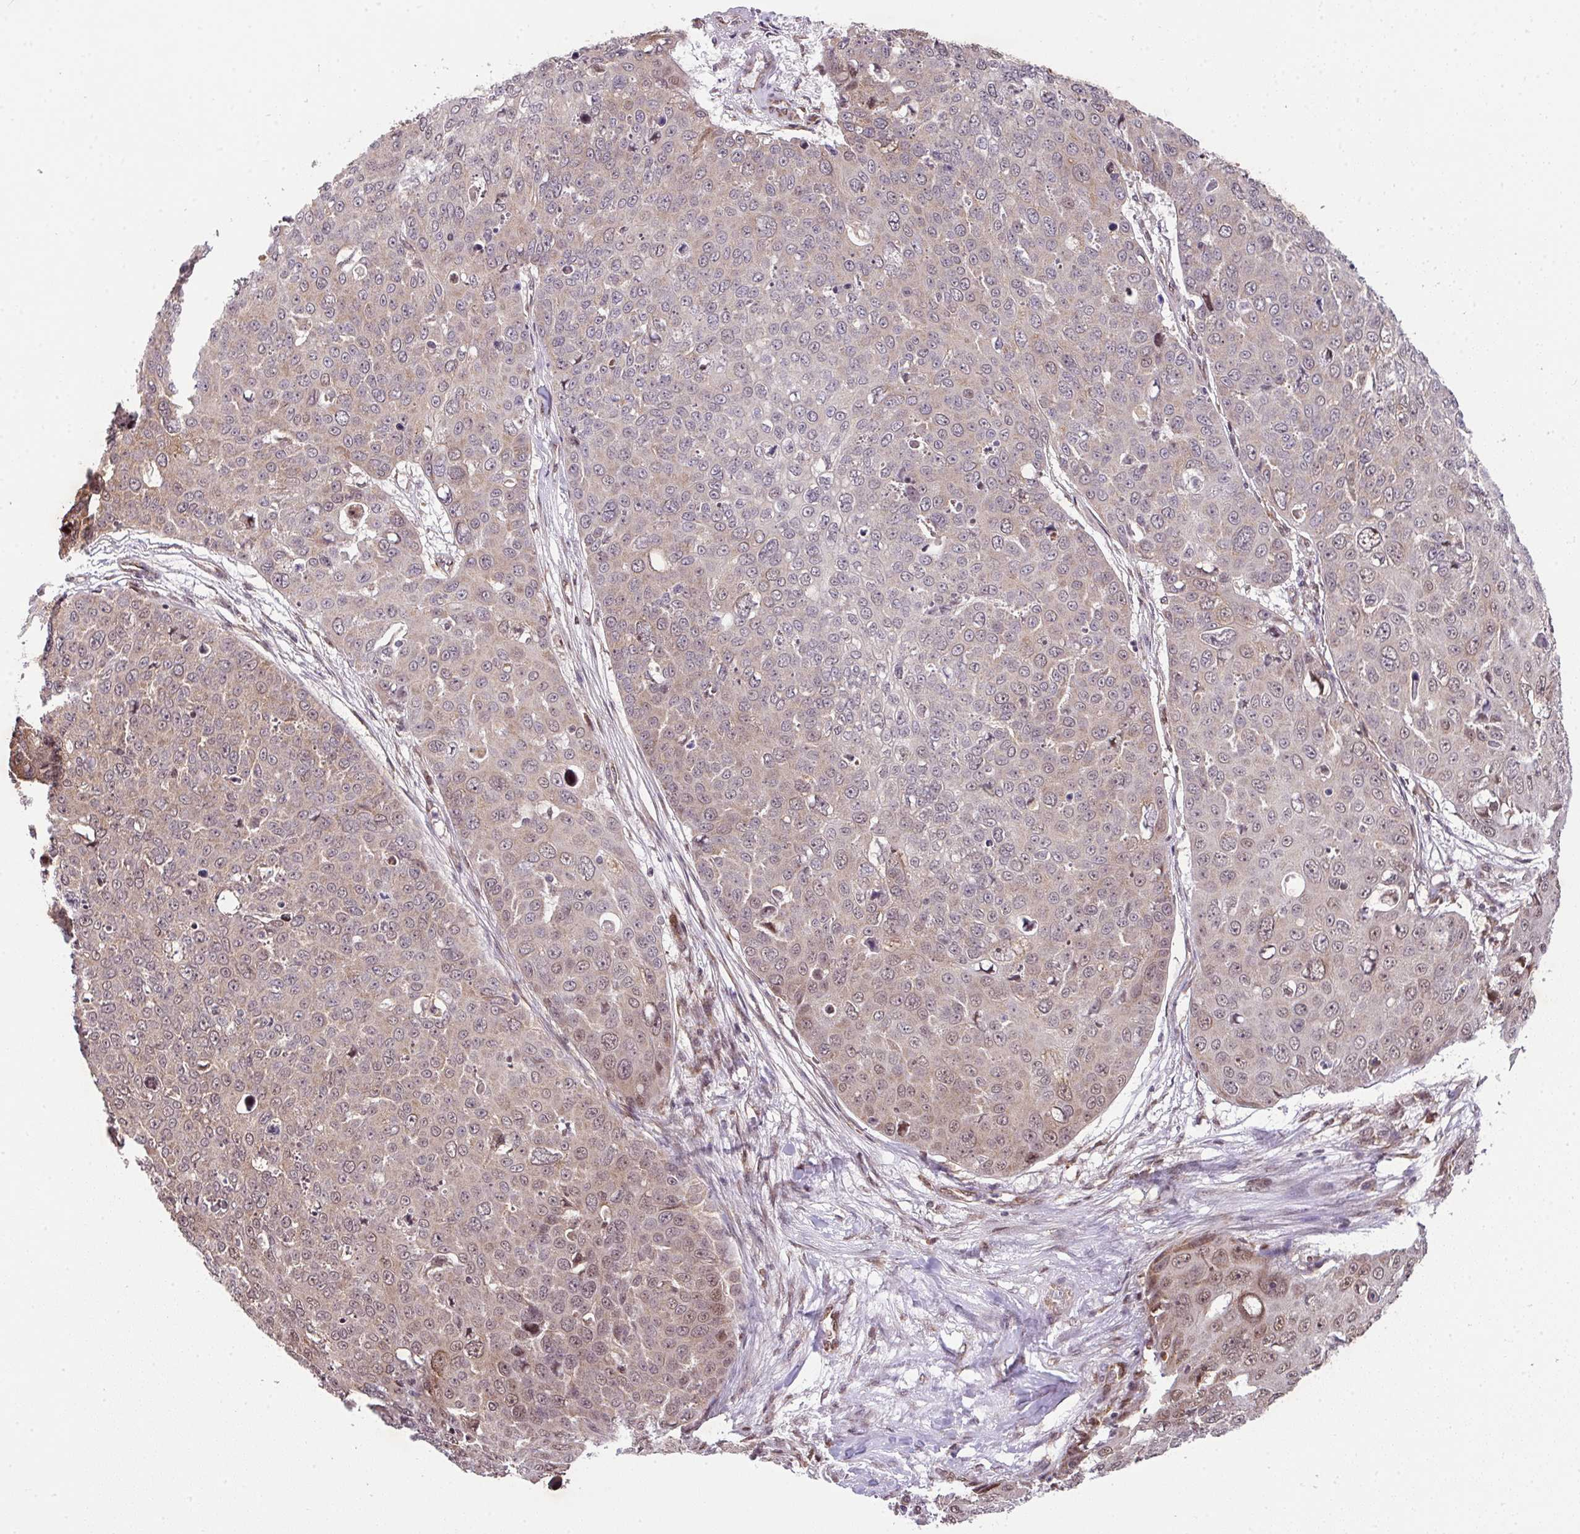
{"staining": {"intensity": "weak", "quantity": "25%-75%", "location": "cytoplasmic/membranous,nuclear"}, "tissue": "skin cancer", "cell_type": "Tumor cells", "image_type": "cancer", "snomed": [{"axis": "morphology", "description": "Squamous cell carcinoma, NOS"}, {"axis": "topography", "description": "Skin"}], "caption": "Skin cancer (squamous cell carcinoma) stained for a protein shows weak cytoplasmic/membranous and nuclear positivity in tumor cells.", "gene": "PLK1", "patient": {"sex": "male", "age": 71}}